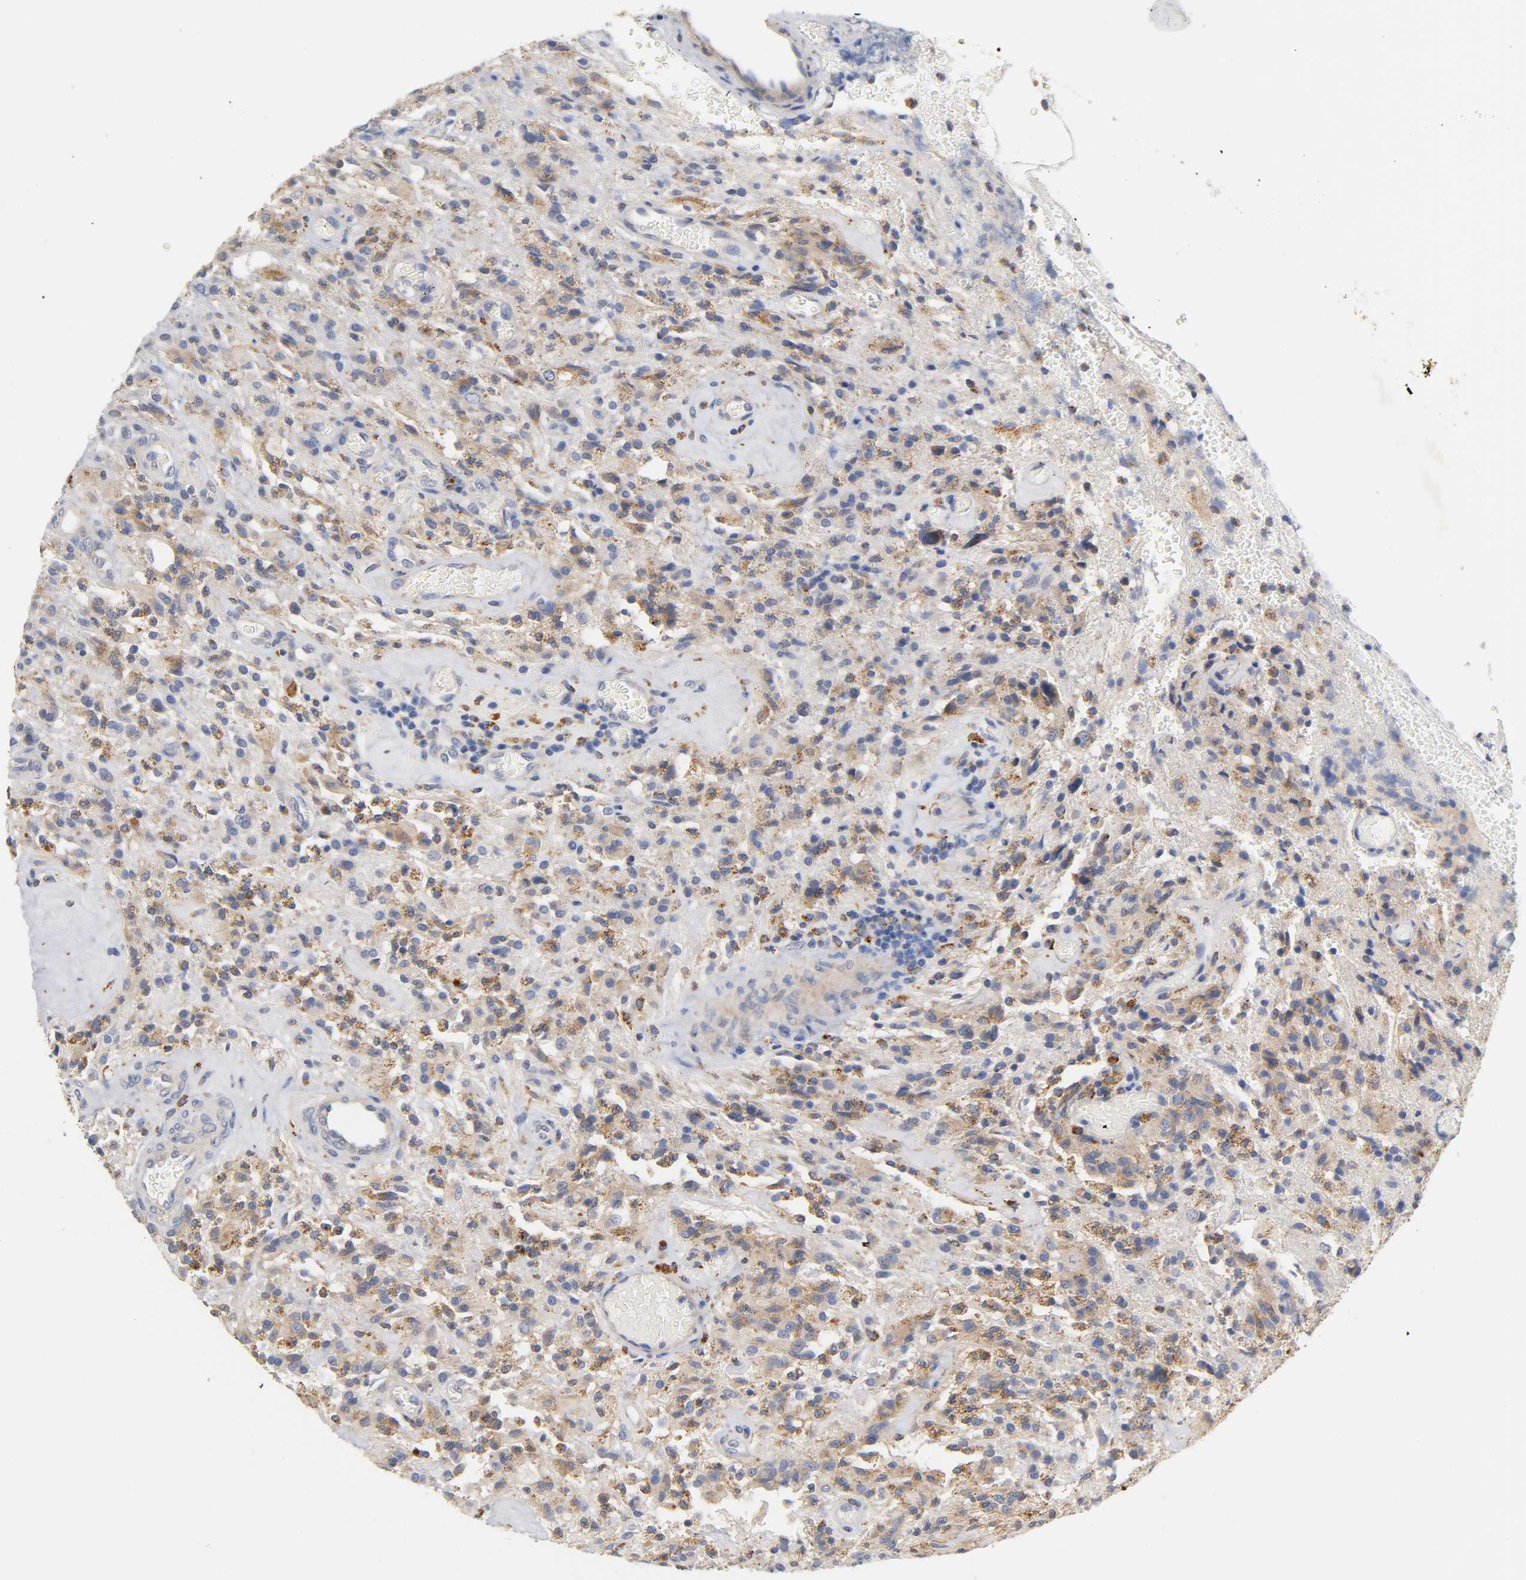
{"staining": {"intensity": "weak", "quantity": ">75%", "location": "cytoplasmic/membranous"}, "tissue": "glioma", "cell_type": "Tumor cells", "image_type": "cancer", "snomed": [{"axis": "morphology", "description": "Normal tissue, NOS"}, {"axis": "morphology", "description": "Glioma, malignant, High grade"}, {"axis": "topography", "description": "Cerebral cortex"}], "caption": "Human glioma stained for a protein (brown) exhibits weak cytoplasmic/membranous positive expression in about >75% of tumor cells.", "gene": "SEMA5A", "patient": {"sex": "male", "age": 56}}